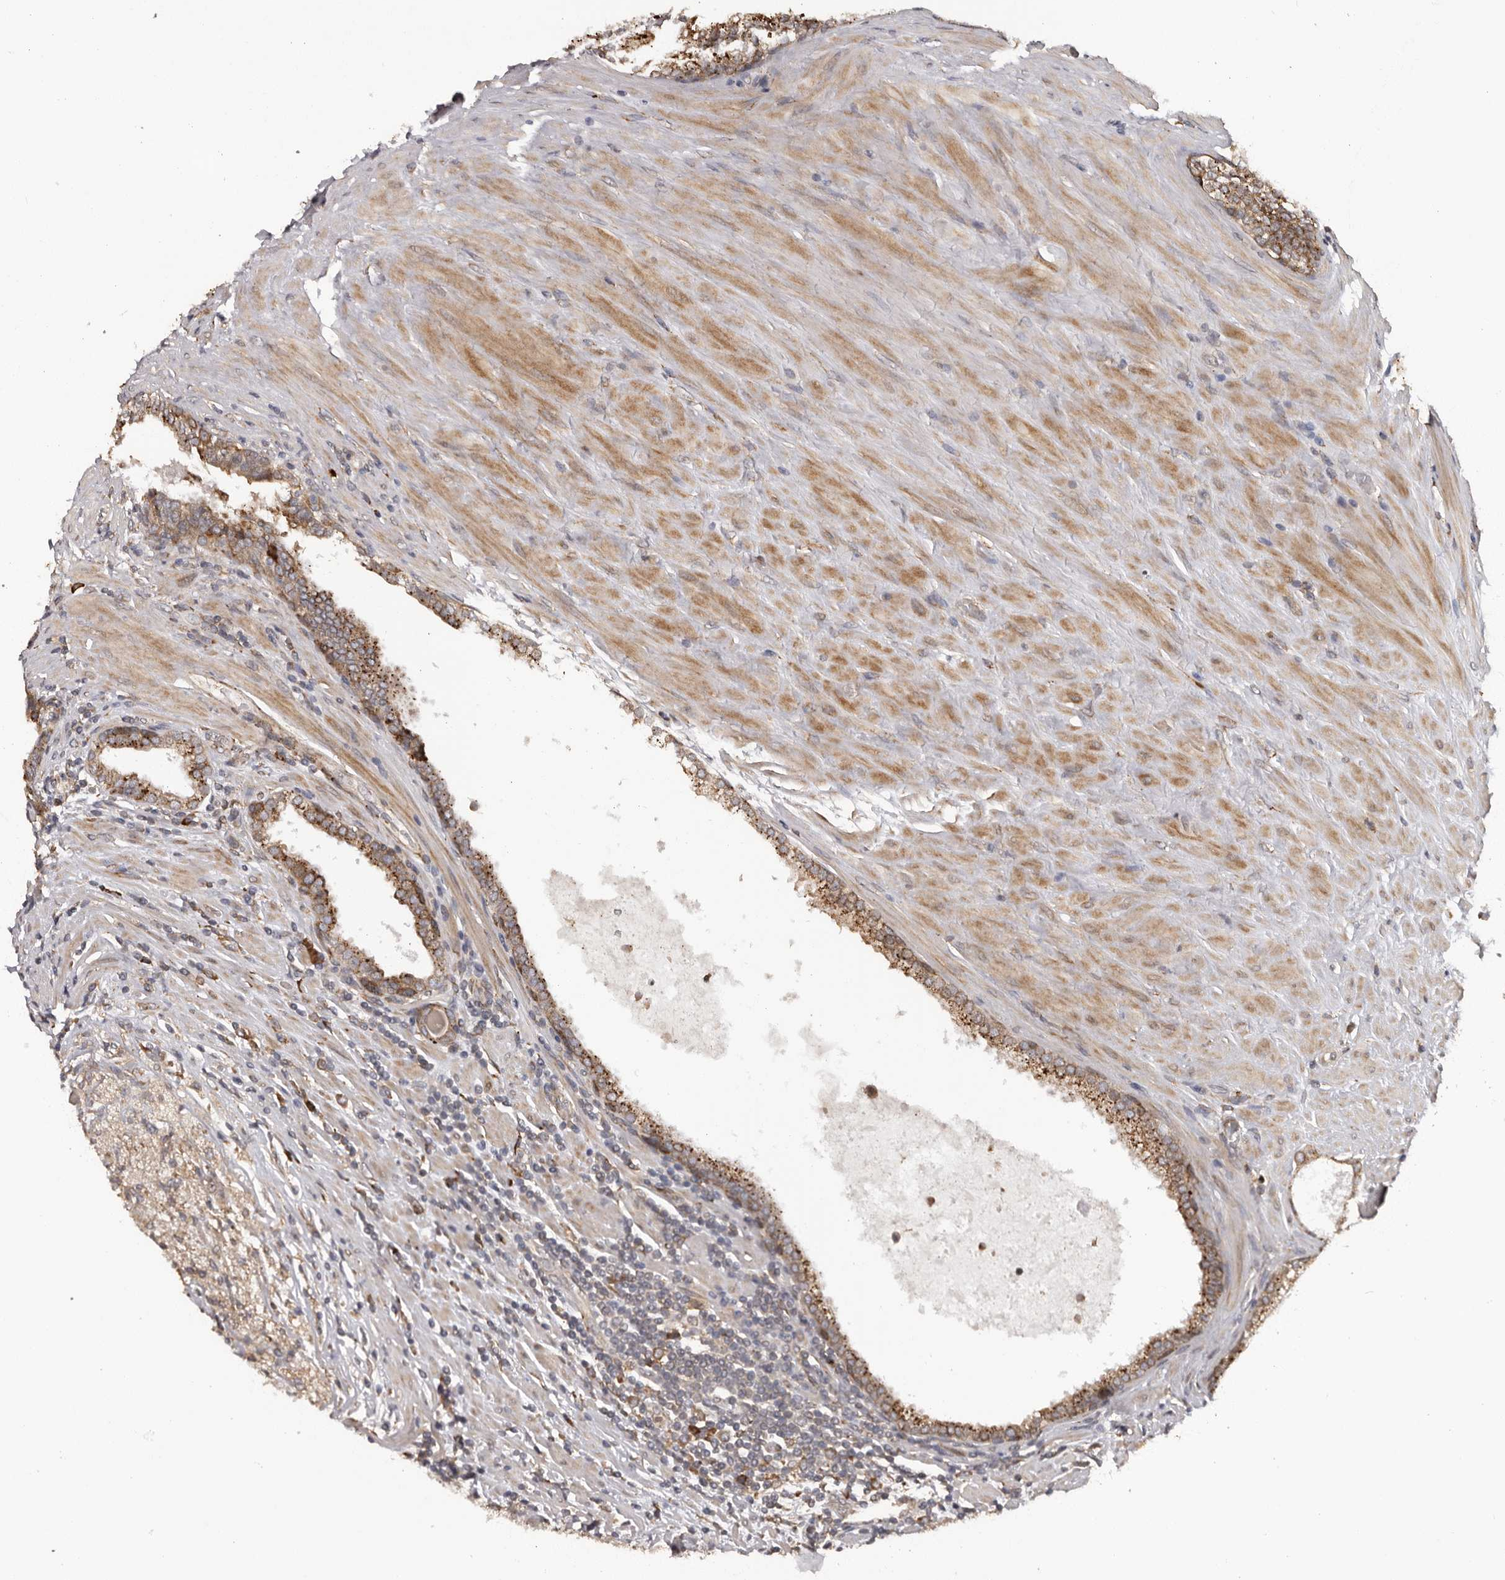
{"staining": {"intensity": "moderate", "quantity": ">75%", "location": "cytoplasmic/membranous"}, "tissue": "prostate cancer", "cell_type": "Tumor cells", "image_type": "cancer", "snomed": [{"axis": "morphology", "description": "Adenocarcinoma, High grade"}, {"axis": "topography", "description": "Prostate"}], "caption": "Approximately >75% of tumor cells in human prostate cancer (adenocarcinoma (high-grade)) display moderate cytoplasmic/membranous protein staining as visualized by brown immunohistochemical staining.", "gene": "NUP43", "patient": {"sex": "male", "age": 73}}